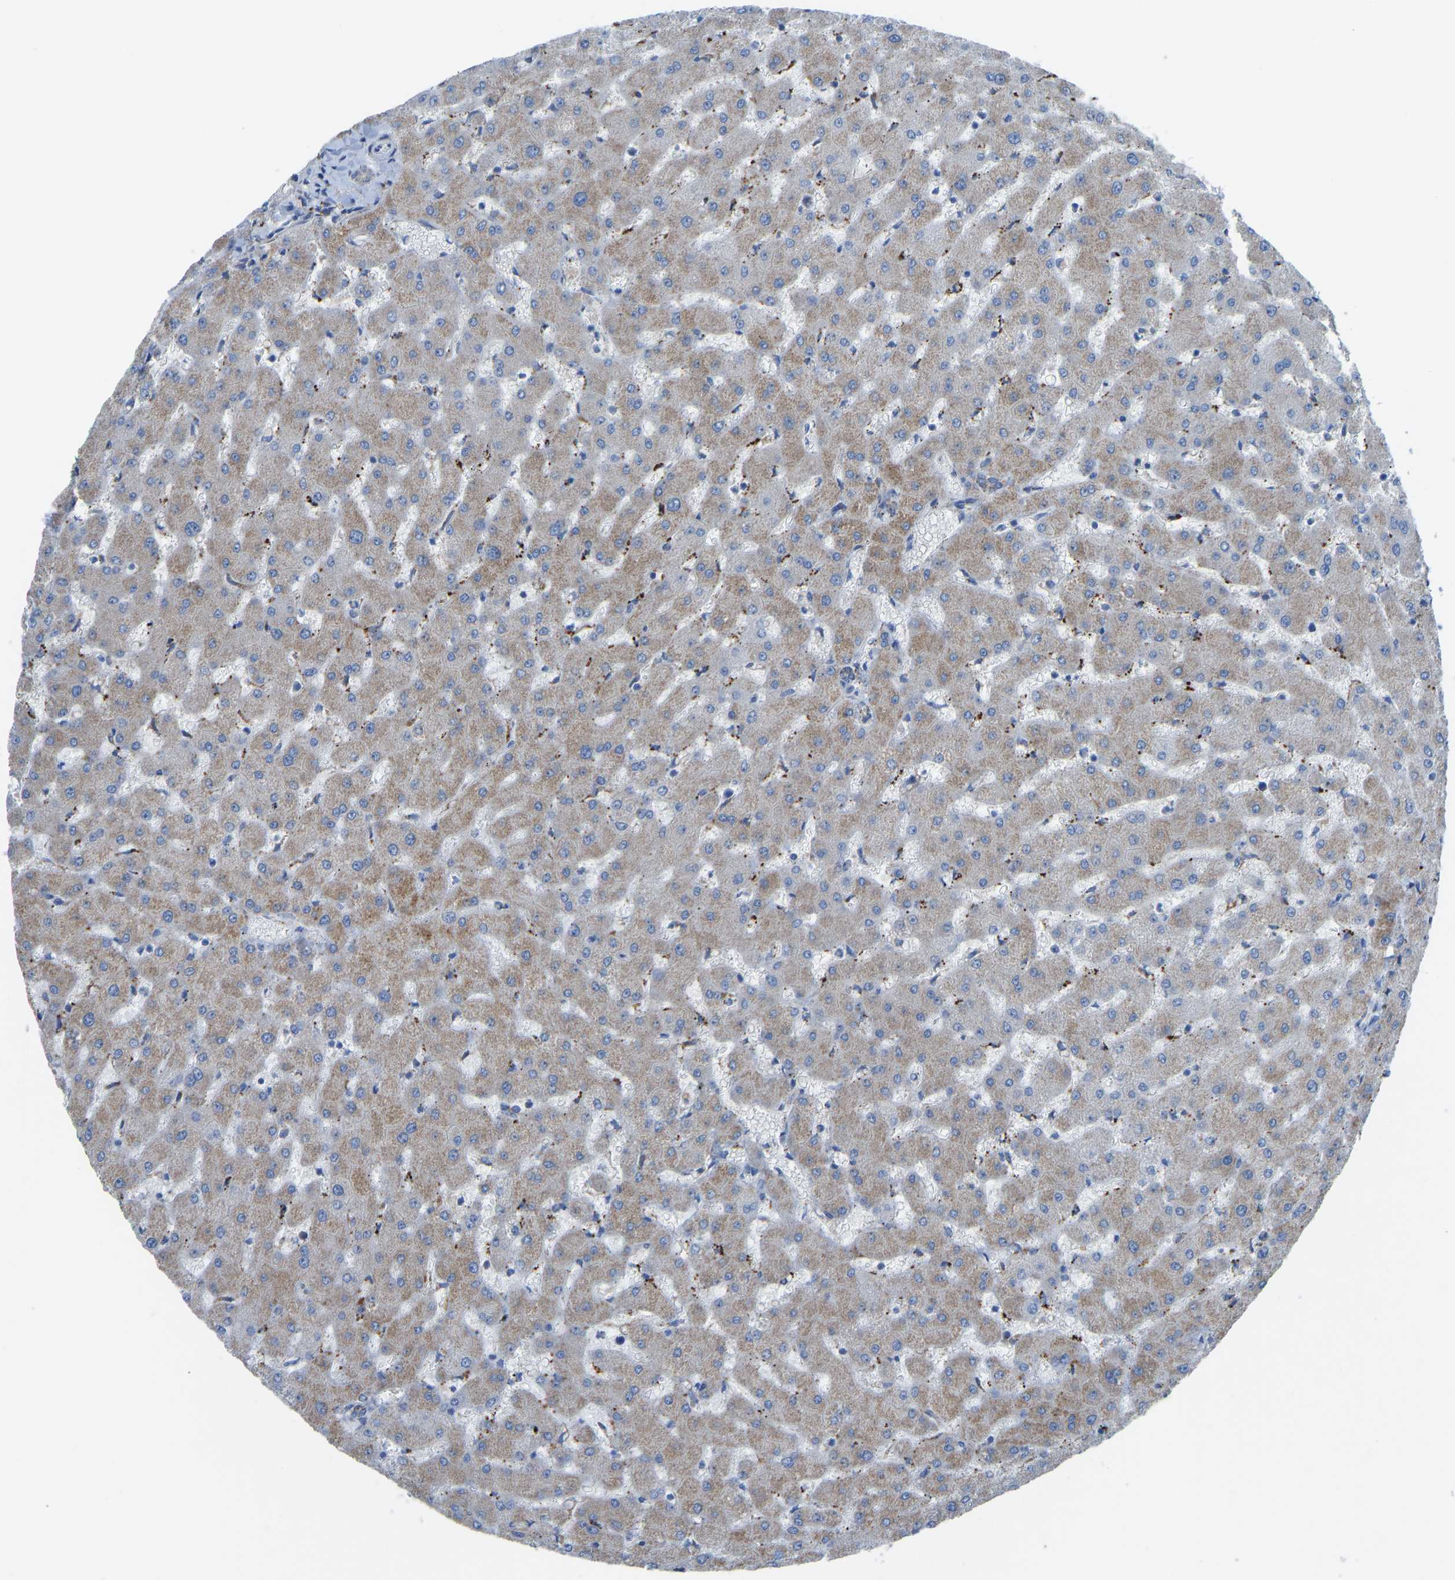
{"staining": {"intensity": "moderate", "quantity": ">75%", "location": "cytoplasmic/membranous"}, "tissue": "liver", "cell_type": "Cholangiocytes", "image_type": "normal", "snomed": [{"axis": "morphology", "description": "Normal tissue, NOS"}, {"axis": "topography", "description": "Liver"}], "caption": "Protein staining by immunohistochemistry displays moderate cytoplasmic/membranous expression in approximately >75% of cholangiocytes in normal liver.", "gene": "SMIM20", "patient": {"sex": "female", "age": 63}}